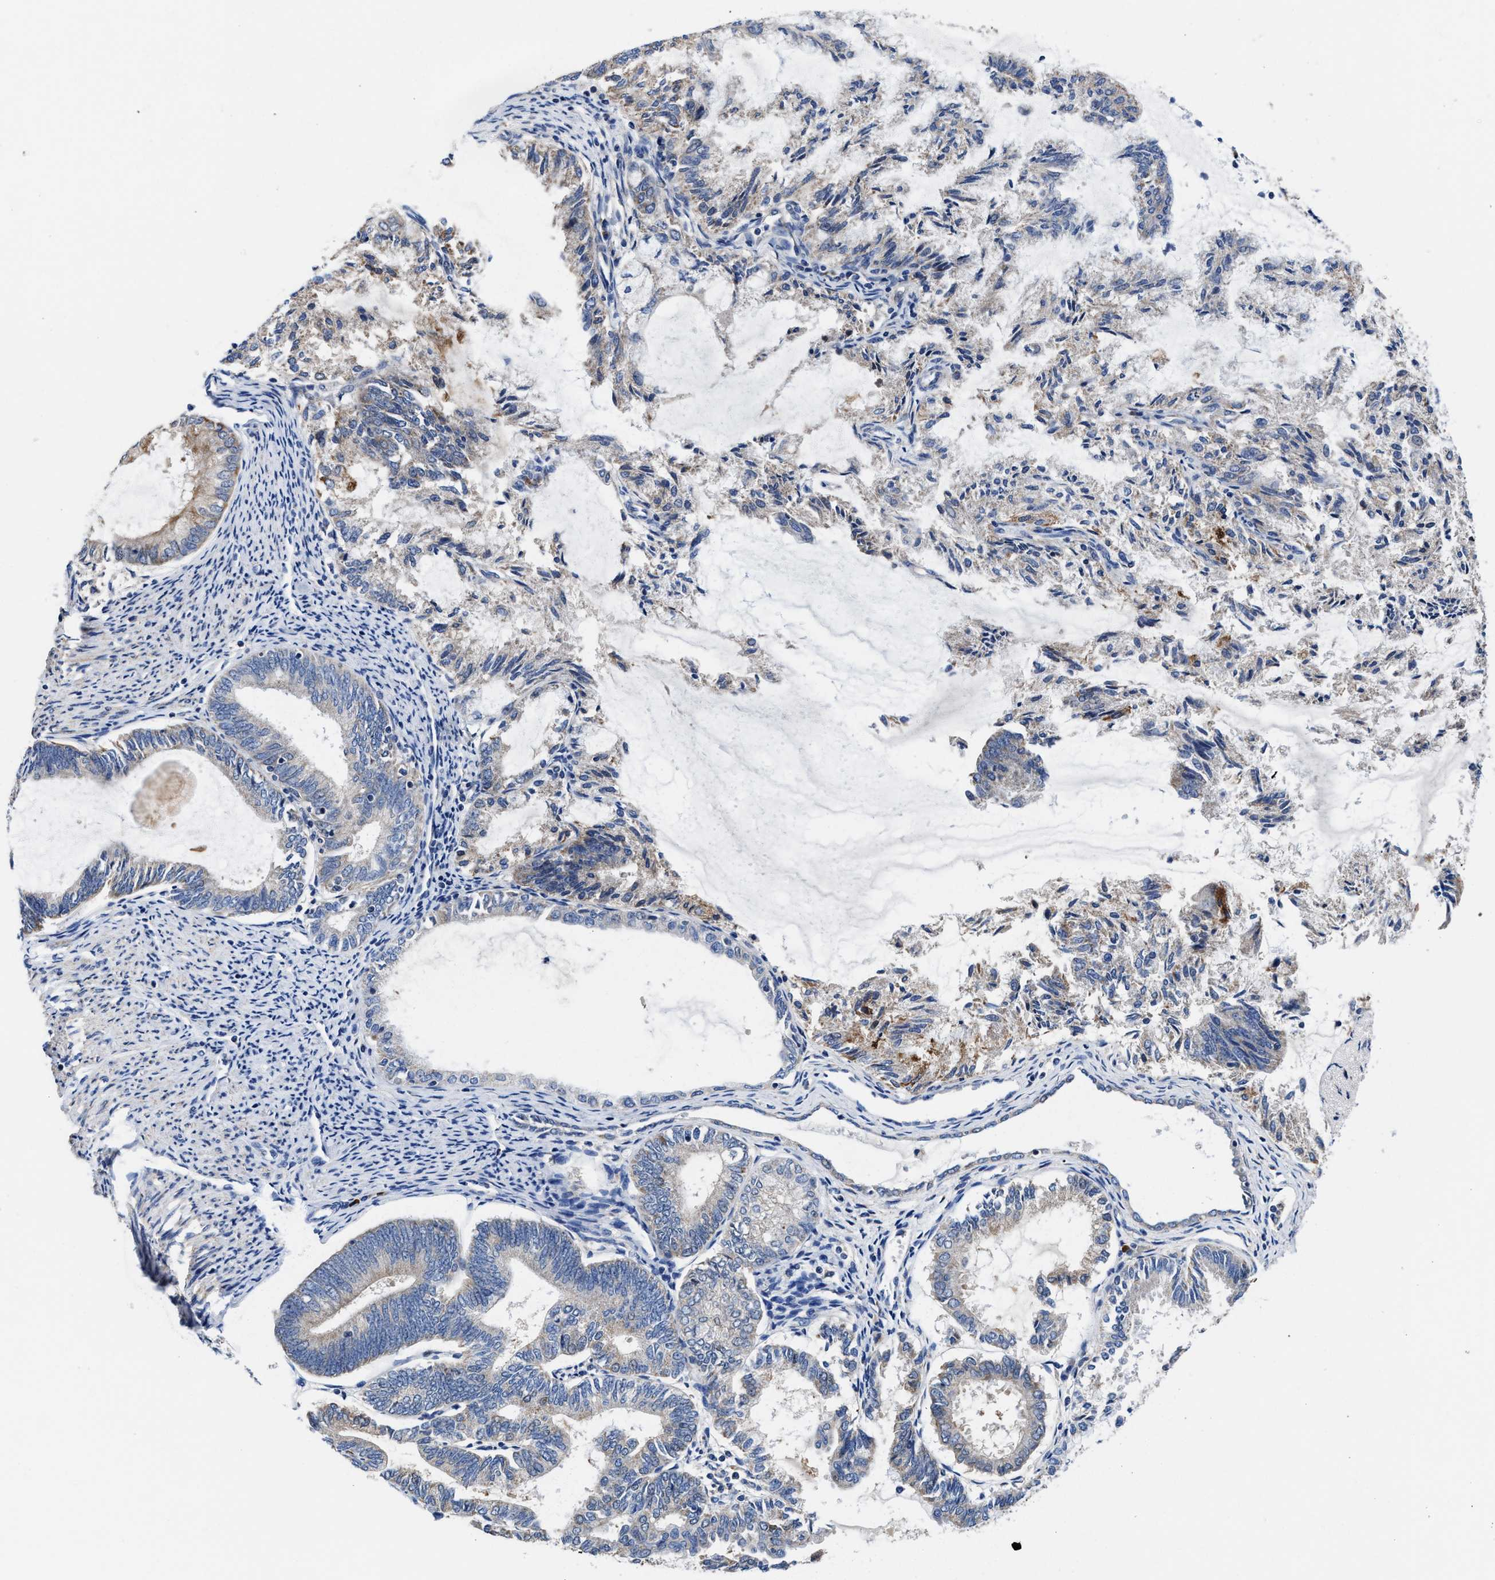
{"staining": {"intensity": "weak", "quantity": "<25%", "location": "cytoplasmic/membranous"}, "tissue": "endometrial cancer", "cell_type": "Tumor cells", "image_type": "cancer", "snomed": [{"axis": "morphology", "description": "Adenocarcinoma, NOS"}, {"axis": "topography", "description": "Endometrium"}], "caption": "Endometrial cancer (adenocarcinoma) was stained to show a protein in brown. There is no significant expression in tumor cells.", "gene": "TMEM30A", "patient": {"sex": "female", "age": 86}}